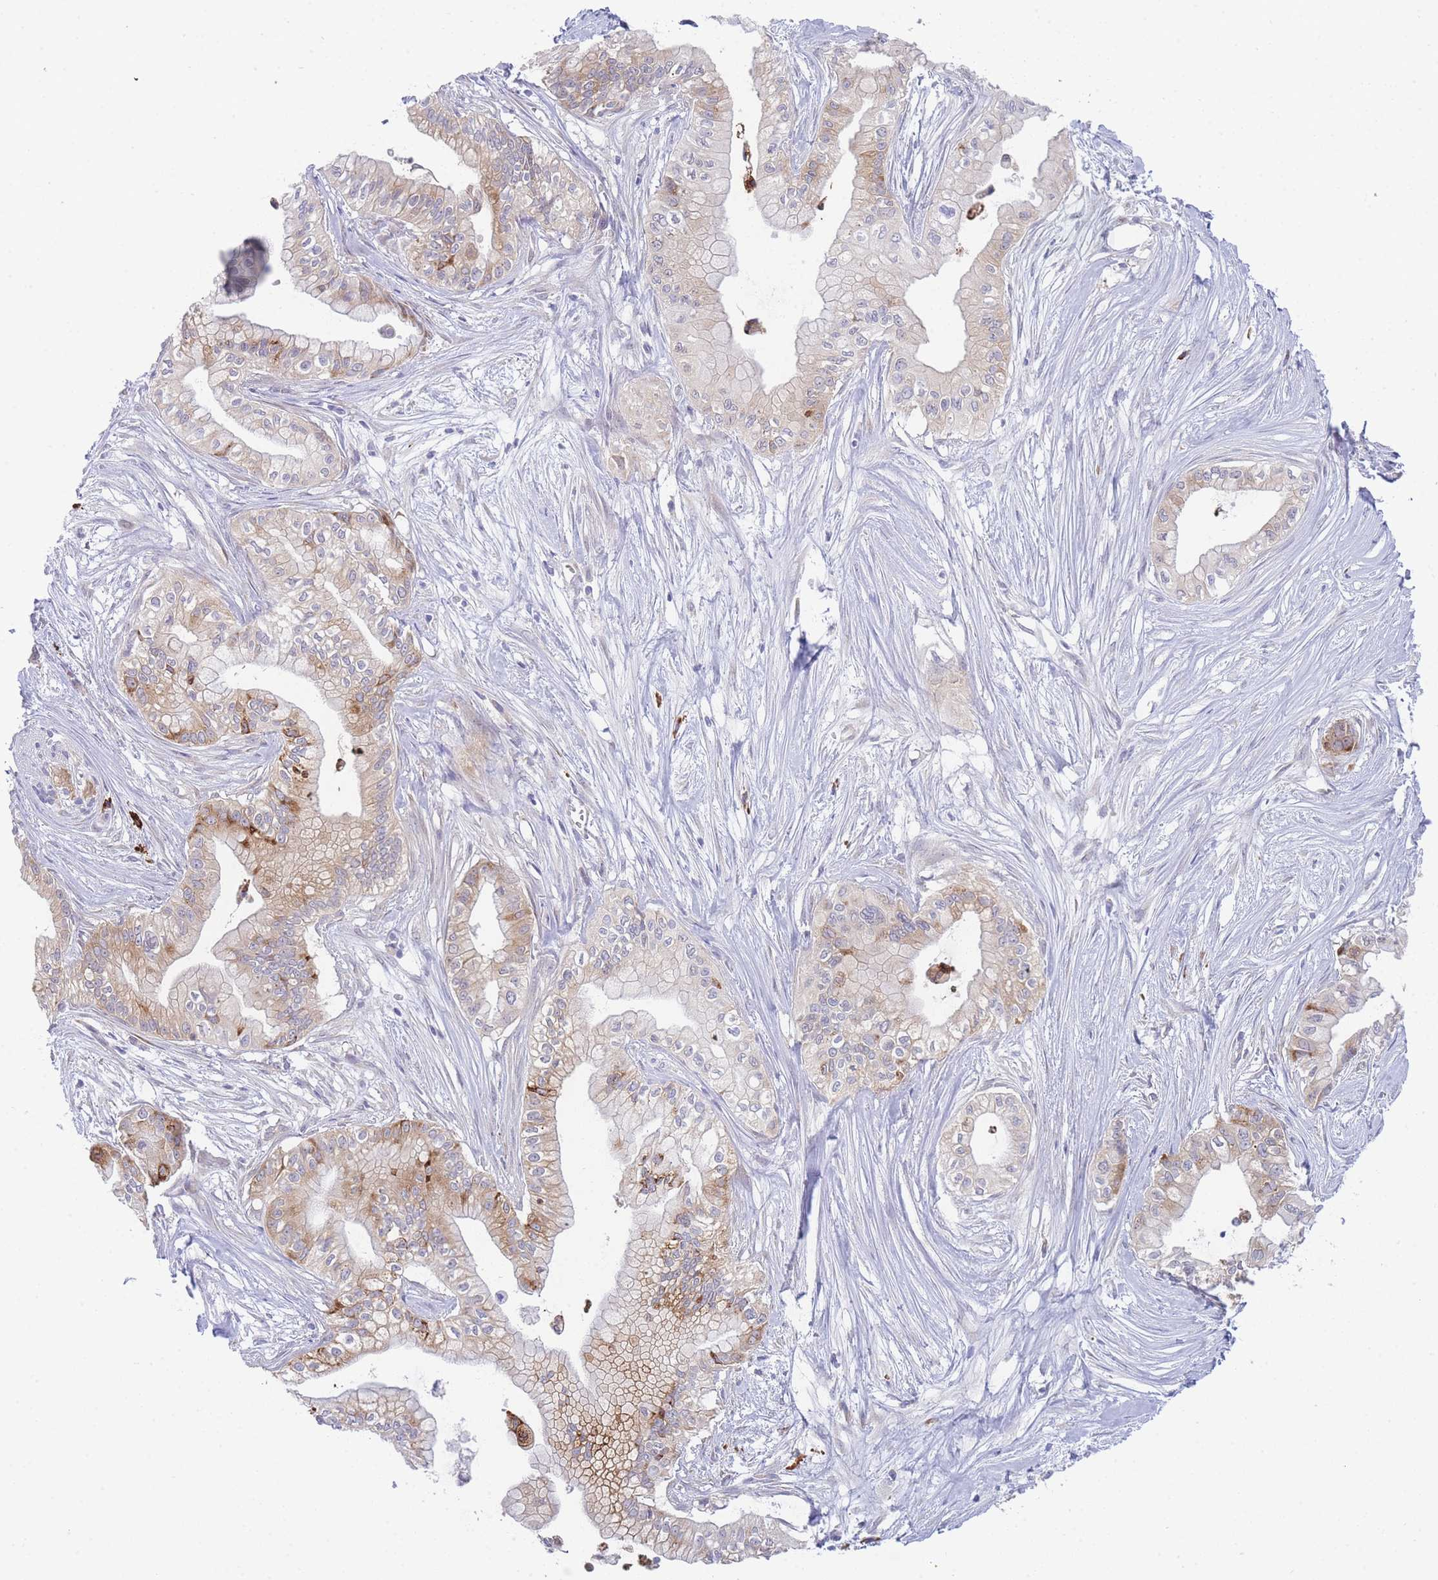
{"staining": {"intensity": "moderate", "quantity": "25%-75%", "location": "cytoplasmic/membranous"}, "tissue": "pancreatic cancer", "cell_type": "Tumor cells", "image_type": "cancer", "snomed": [{"axis": "morphology", "description": "Adenocarcinoma, NOS"}, {"axis": "topography", "description": "Pancreas"}], "caption": "The histopathology image shows staining of pancreatic adenocarcinoma, revealing moderate cytoplasmic/membranous protein staining (brown color) within tumor cells.", "gene": "ZNF510", "patient": {"sex": "male", "age": 78}}